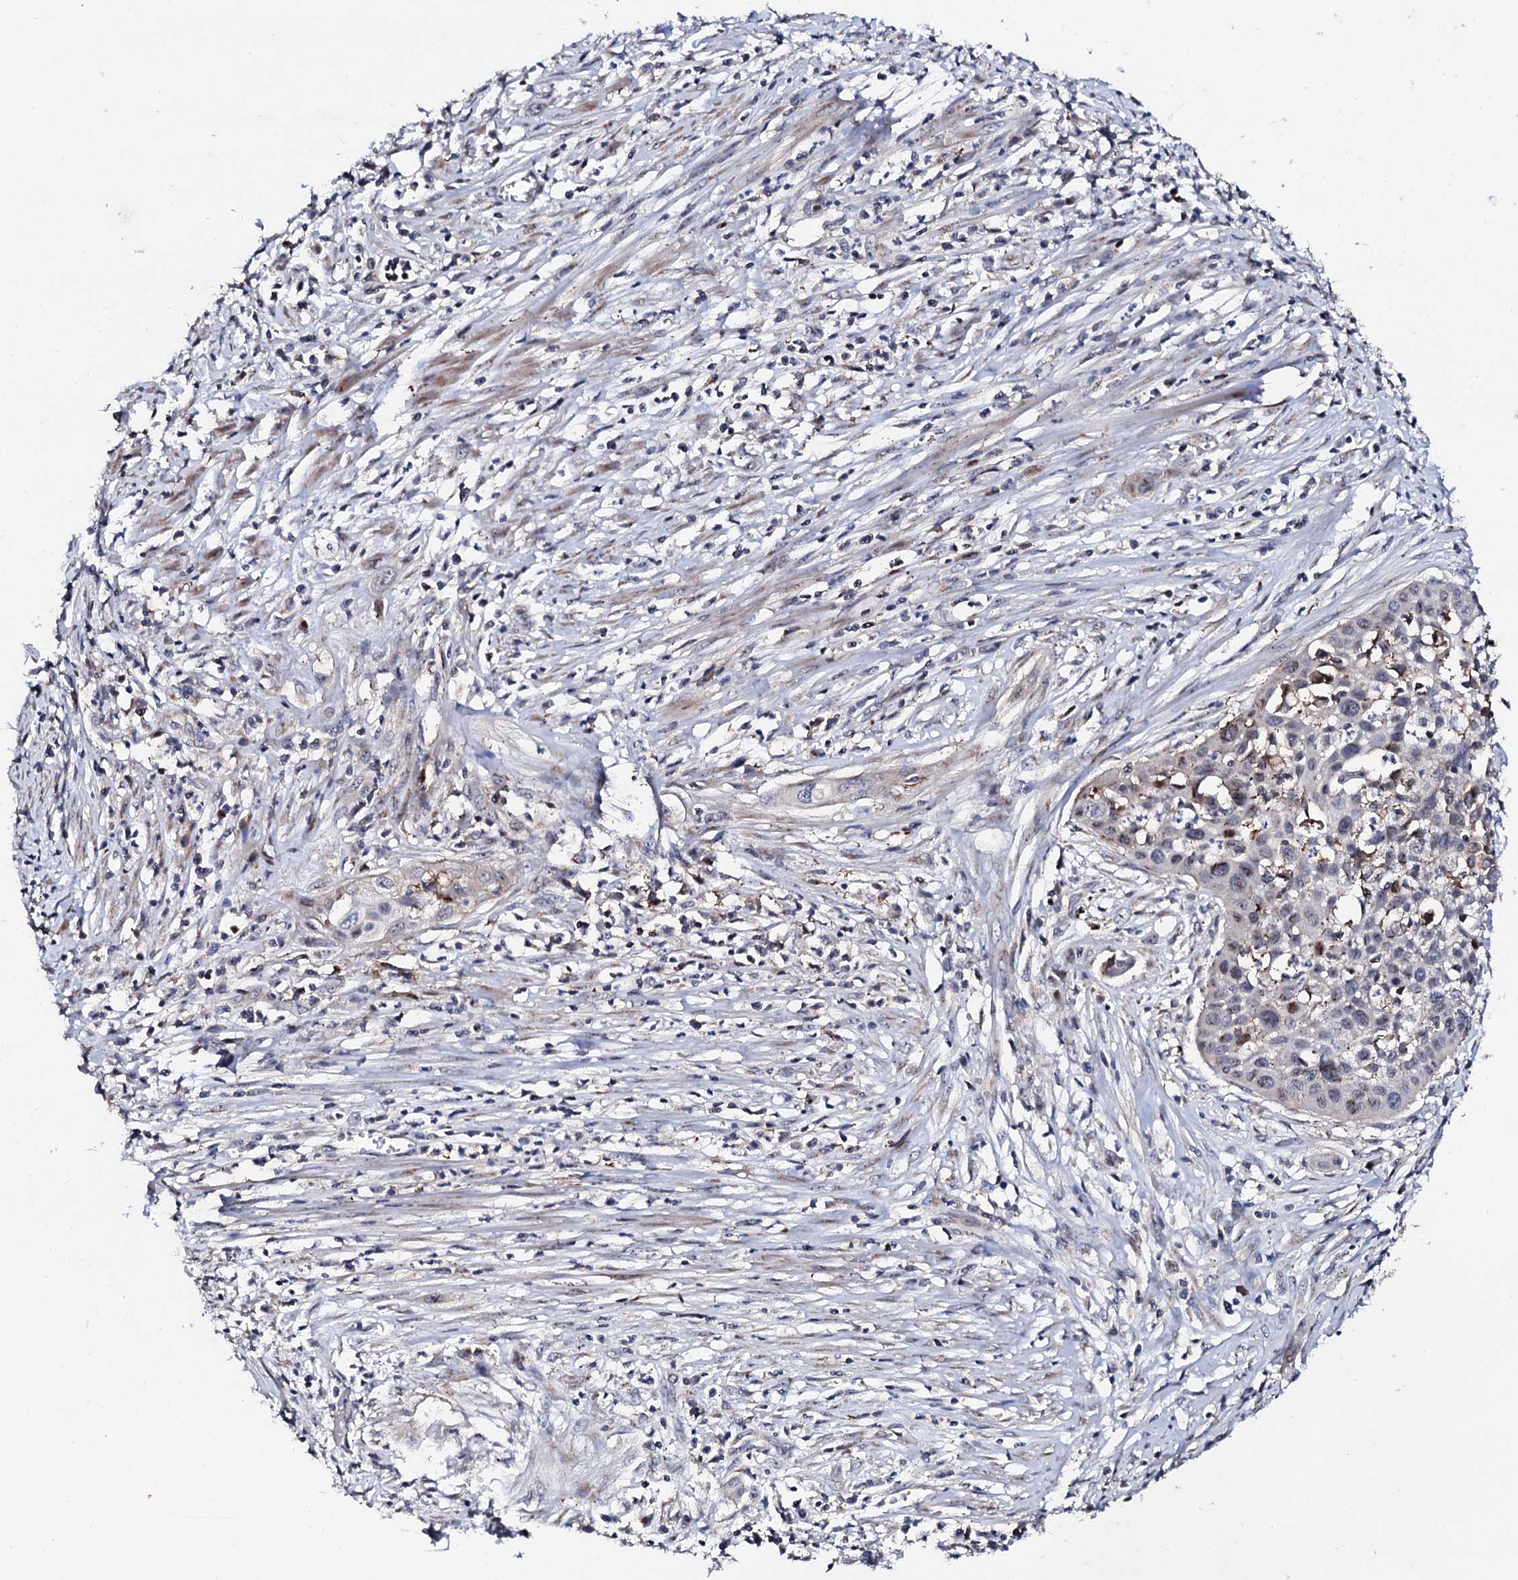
{"staining": {"intensity": "negative", "quantity": "none", "location": "none"}, "tissue": "cervical cancer", "cell_type": "Tumor cells", "image_type": "cancer", "snomed": [{"axis": "morphology", "description": "Squamous cell carcinoma, NOS"}, {"axis": "topography", "description": "Cervix"}], "caption": "There is no significant expression in tumor cells of cervical cancer (squamous cell carcinoma).", "gene": "GTPBP4", "patient": {"sex": "female", "age": 34}}